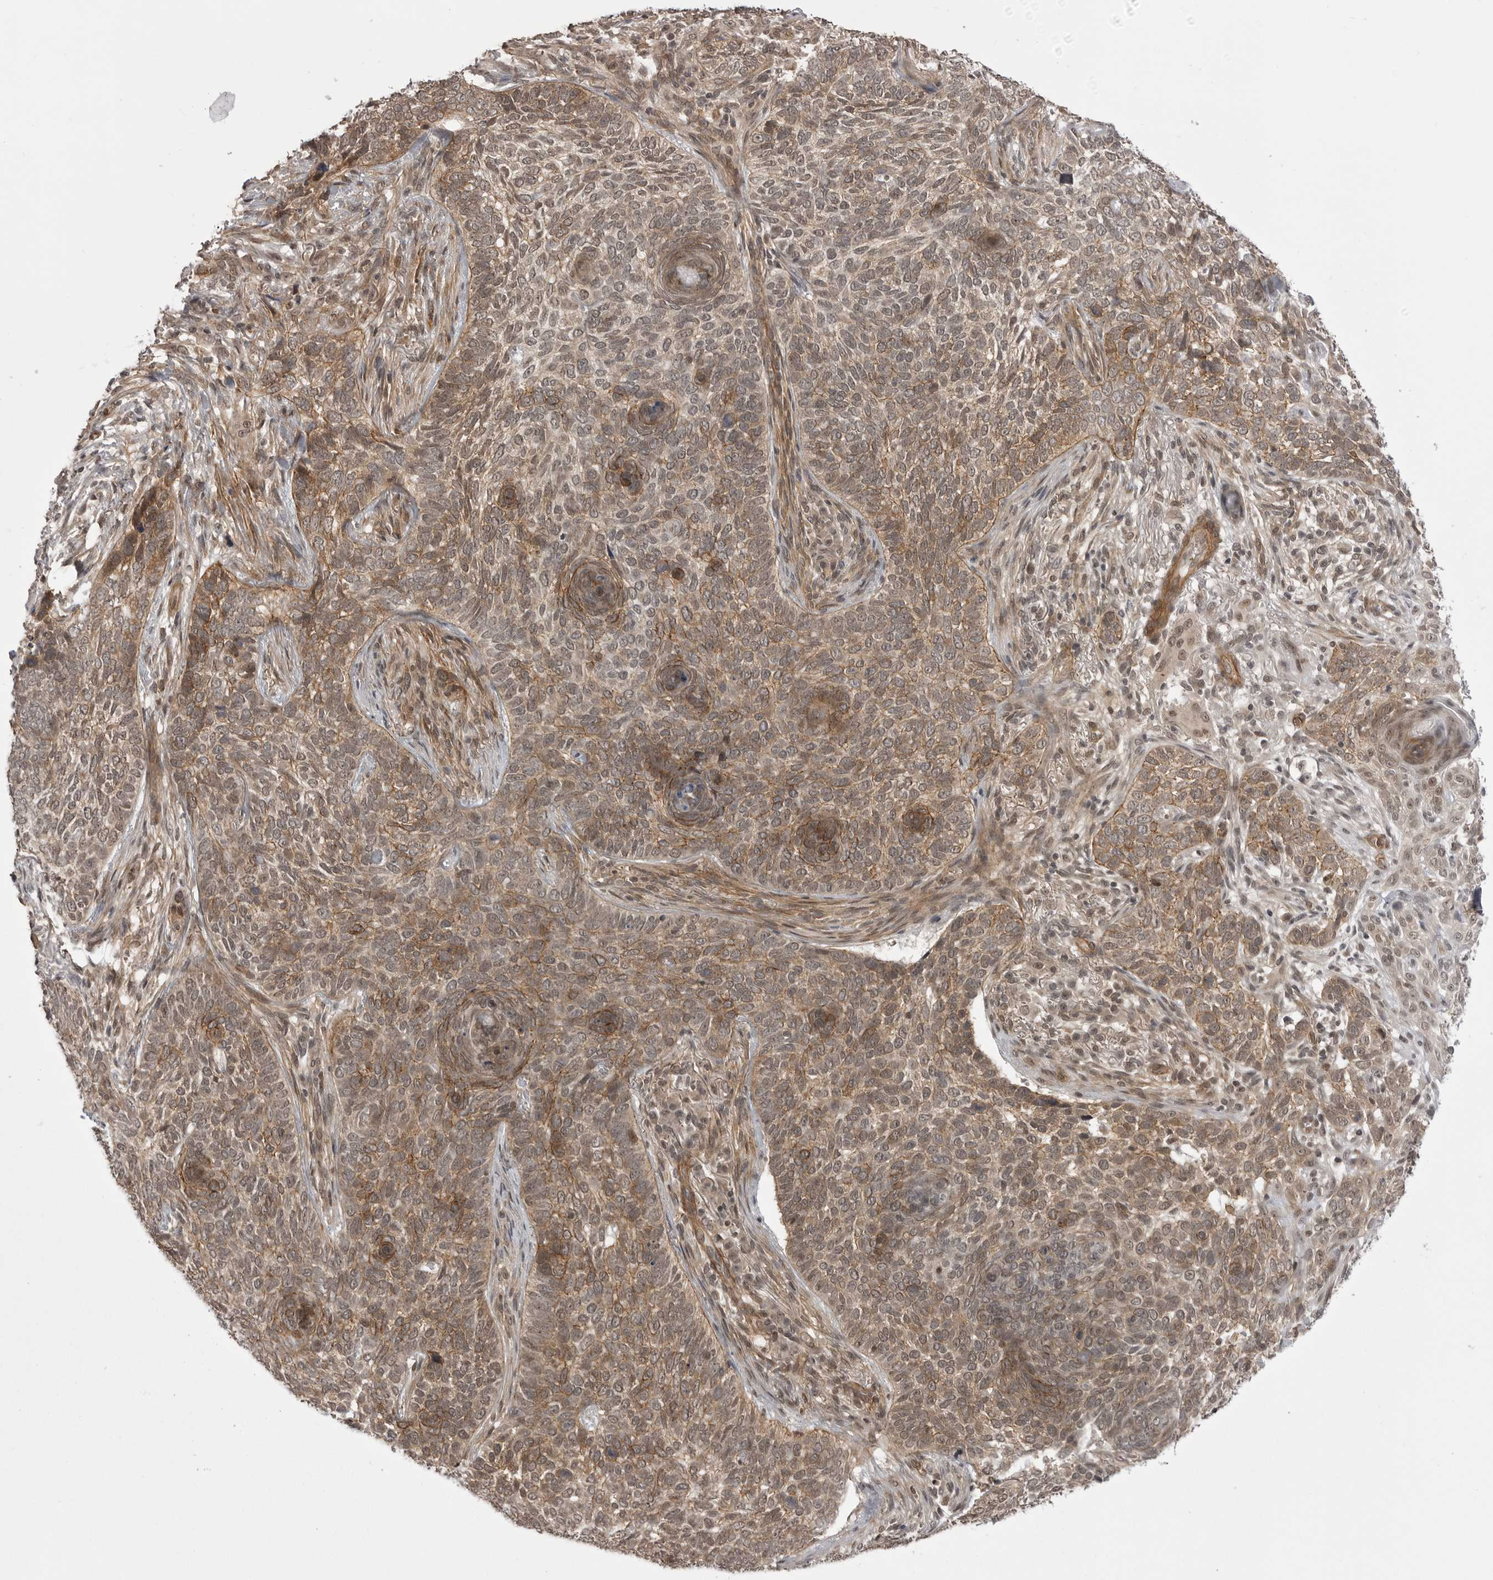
{"staining": {"intensity": "moderate", "quantity": "<25%", "location": "cytoplasmic/membranous"}, "tissue": "skin cancer", "cell_type": "Tumor cells", "image_type": "cancer", "snomed": [{"axis": "morphology", "description": "Basal cell carcinoma"}, {"axis": "topography", "description": "Skin"}], "caption": "Immunohistochemical staining of basal cell carcinoma (skin) demonstrates low levels of moderate cytoplasmic/membranous positivity in about <25% of tumor cells. Using DAB (3,3'-diaminobenzidine) (brown) and hematoxylin (blue) stains, captured at high magnification using brightfield microscopy.", "gene": "SORBS1", "patient": {"sex": "female", "age": 64}}